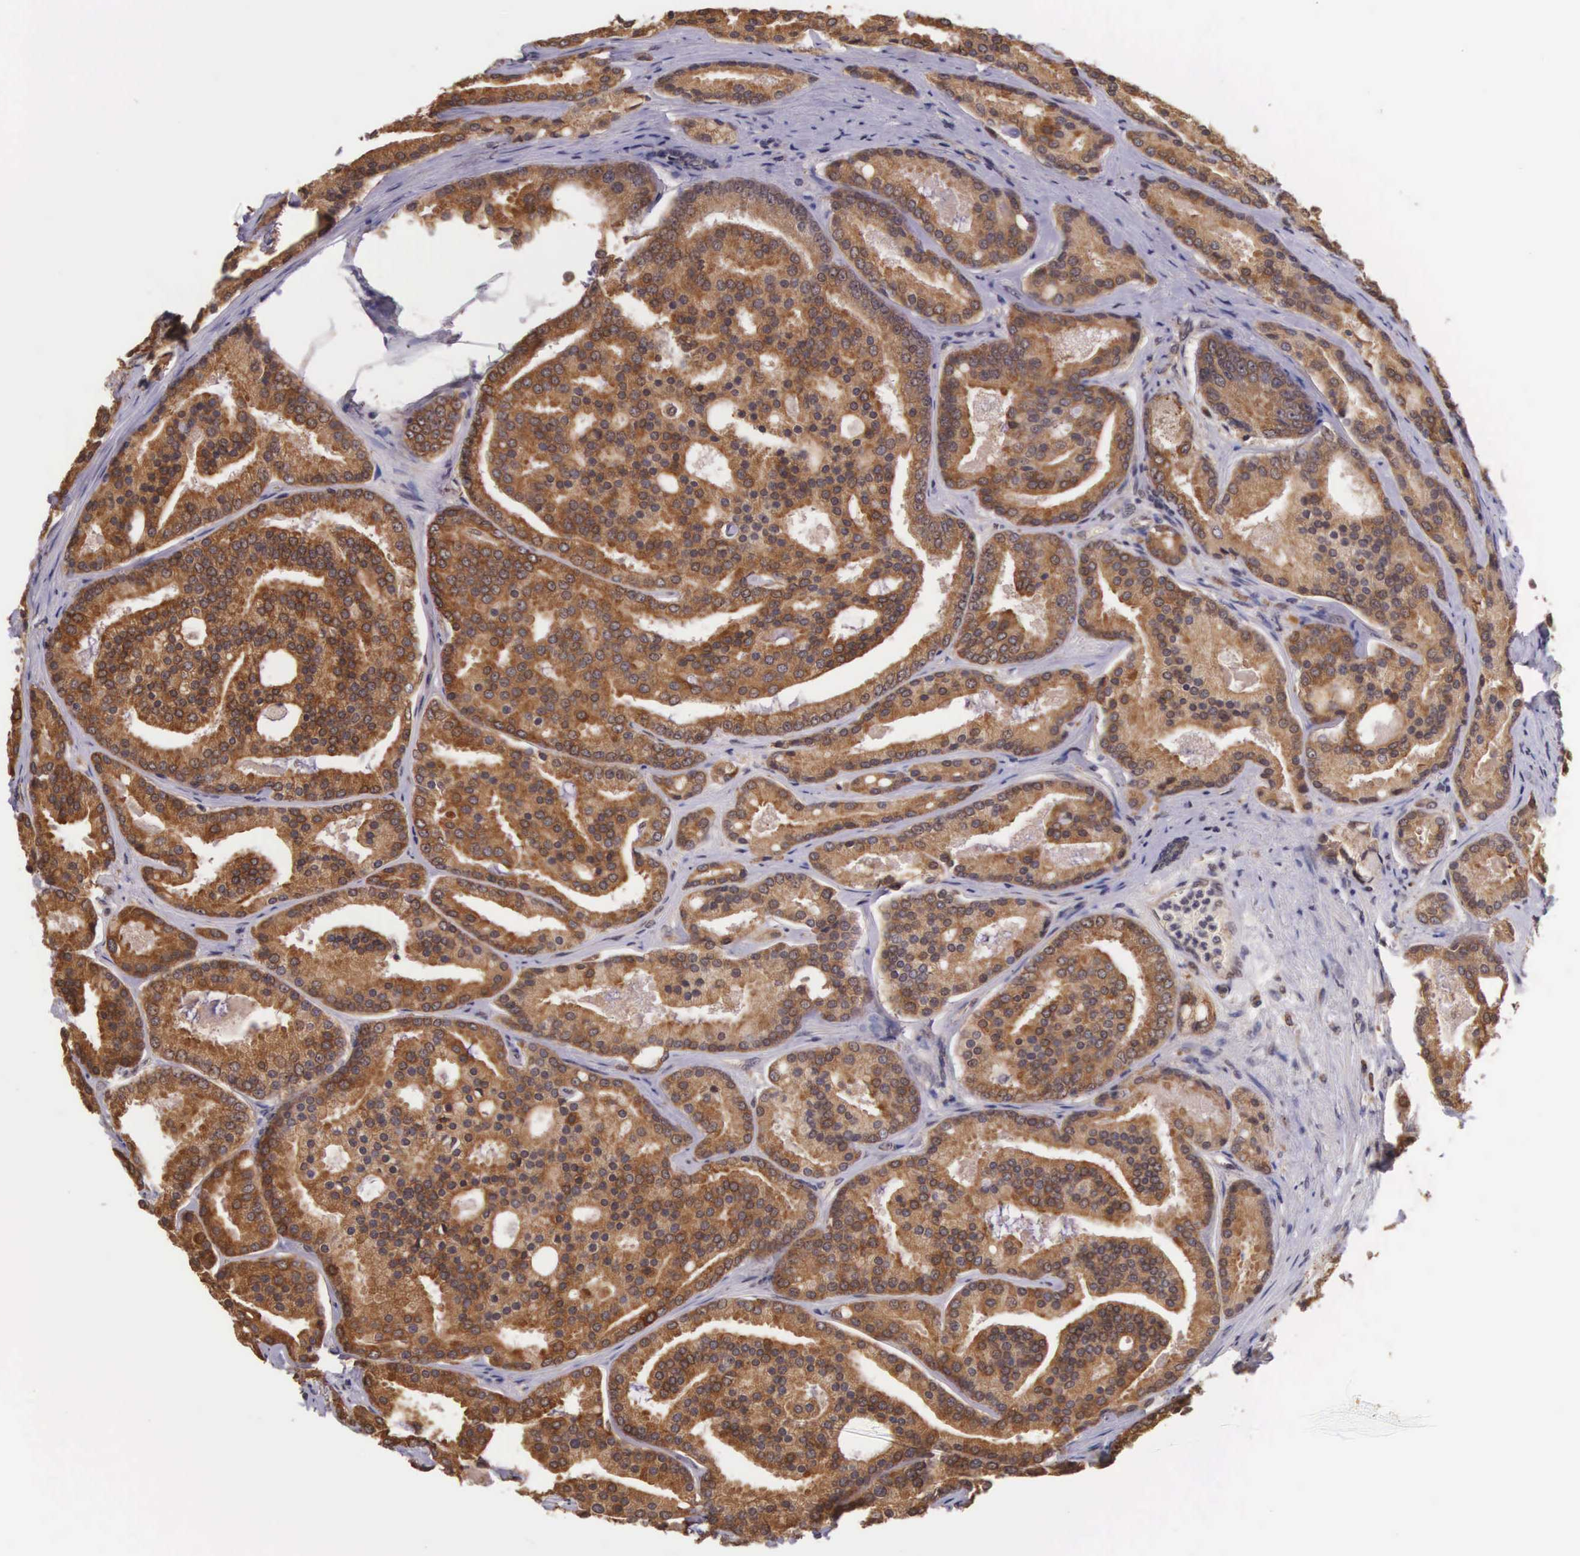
{"staining": {"intensity": "strong", "quantity": ">75%", "location": "cytoplasmic/membranous"}, "tissue": "prostate cancer", "cell_type": "Tumor cells", "image_type": "cancer", "snomed": [{"axis": "morphology", "description": "Adenocarcinoma, High grade"}, {"axis": "topography", "description": "Prostate"}], "caption": "Prostate adenocarcinoma (high-grade) stained with a brown dye exhibits strong cytoplasmic/membranous positive staining in approximately >75% of tumor cells.", "gene": "VASH1", "patient": {"sex": "male", "age": 64}}